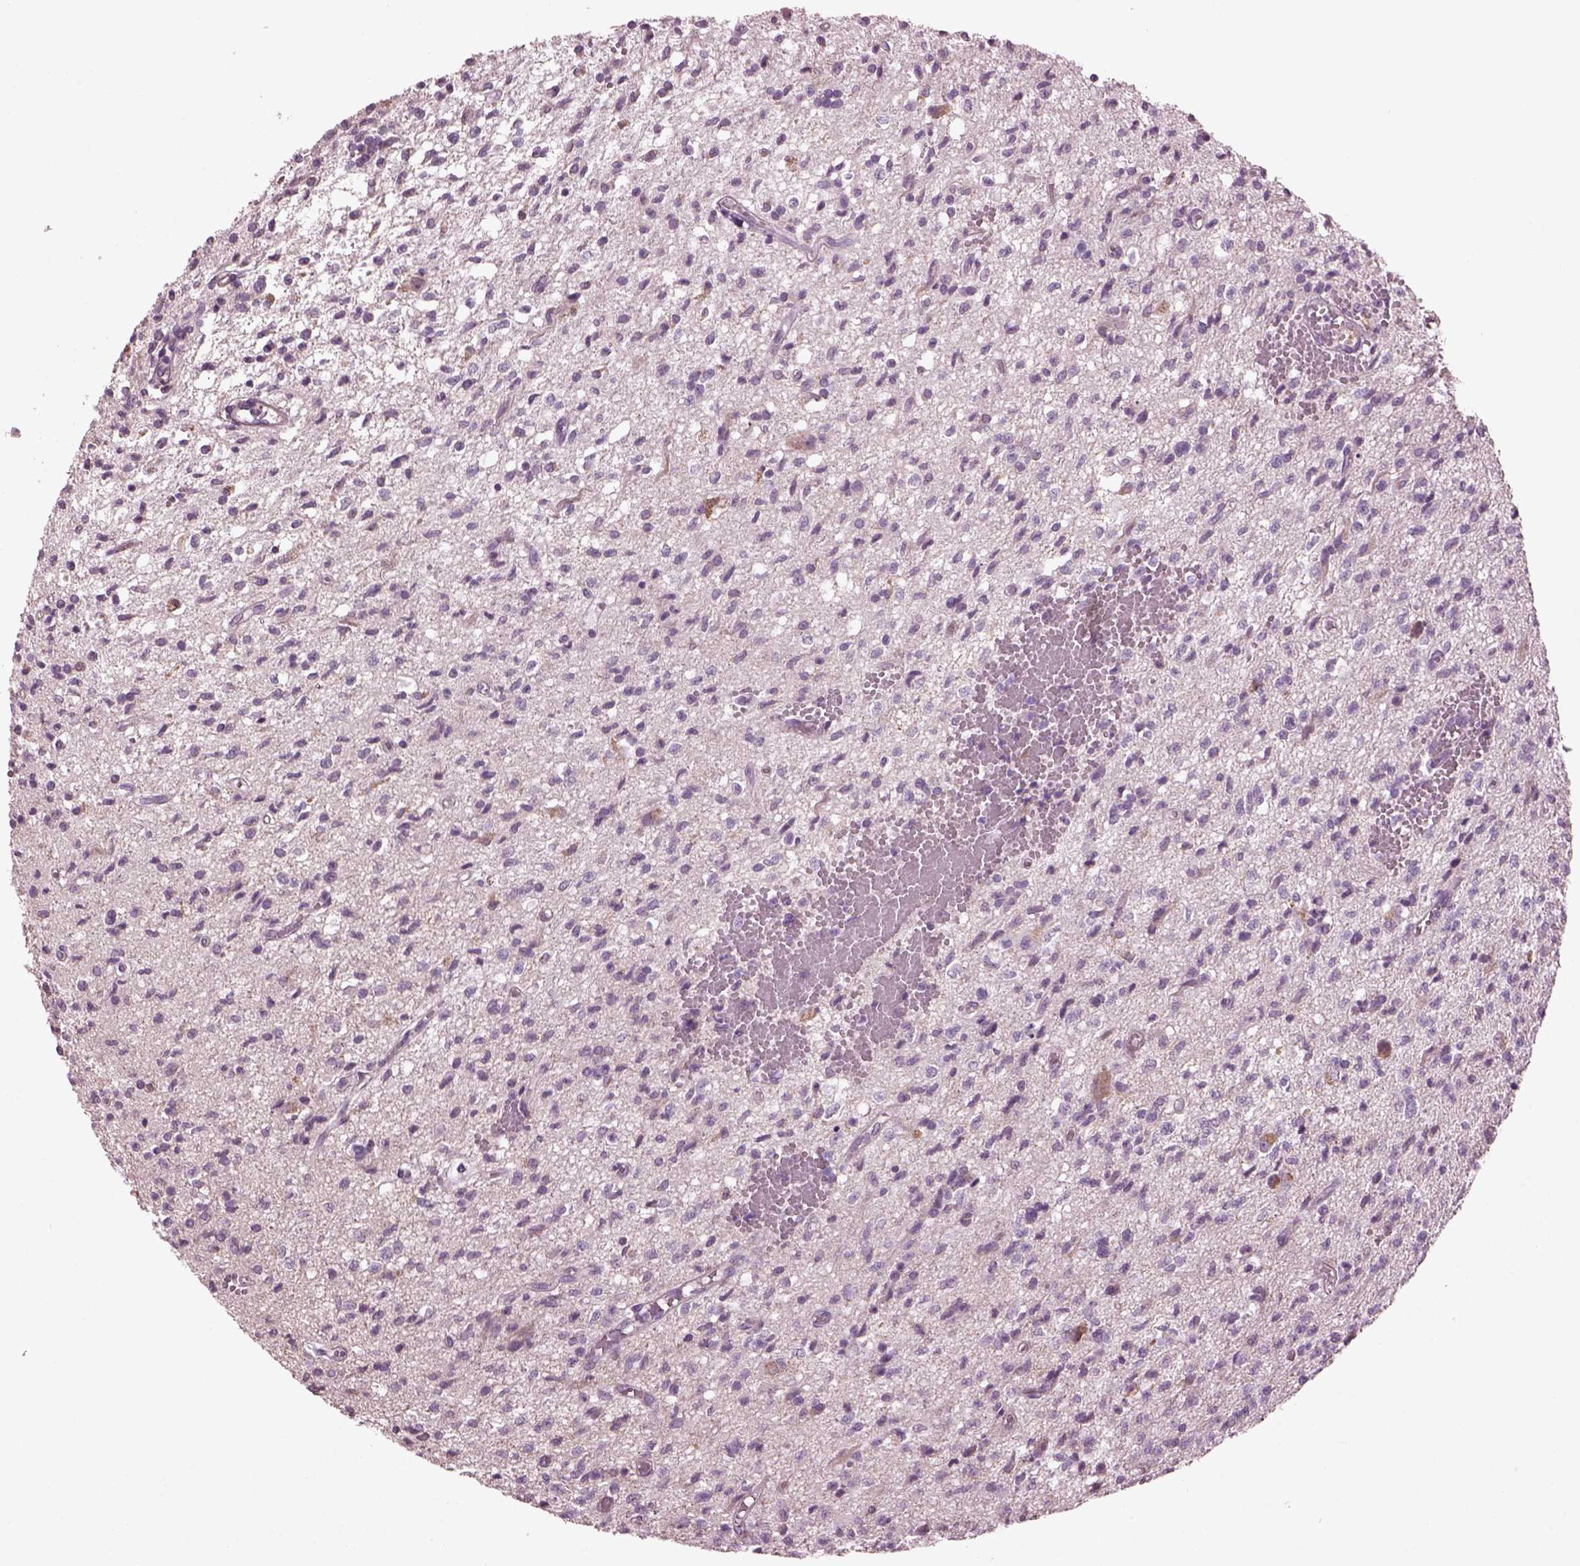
{"staining": {"intensity": "negative", "quantity": "none", "location": "none"}, "tissue": "glioma", "cell_type": "Tumor cells", "image_type": "cancer", "snomed": [{"axis": "morphology", "description": "Glioma, malignant, Low grade"}, {"axis": "topography", "description": "Brain"}], "caption": "An image of human glioma is negative for staining in tumor cells. (Brightfield microscopy of DAB immunohistochemistry at high magnification).", "gene": "SPATA7", "patient": {"sex": "male", "age": 64}}